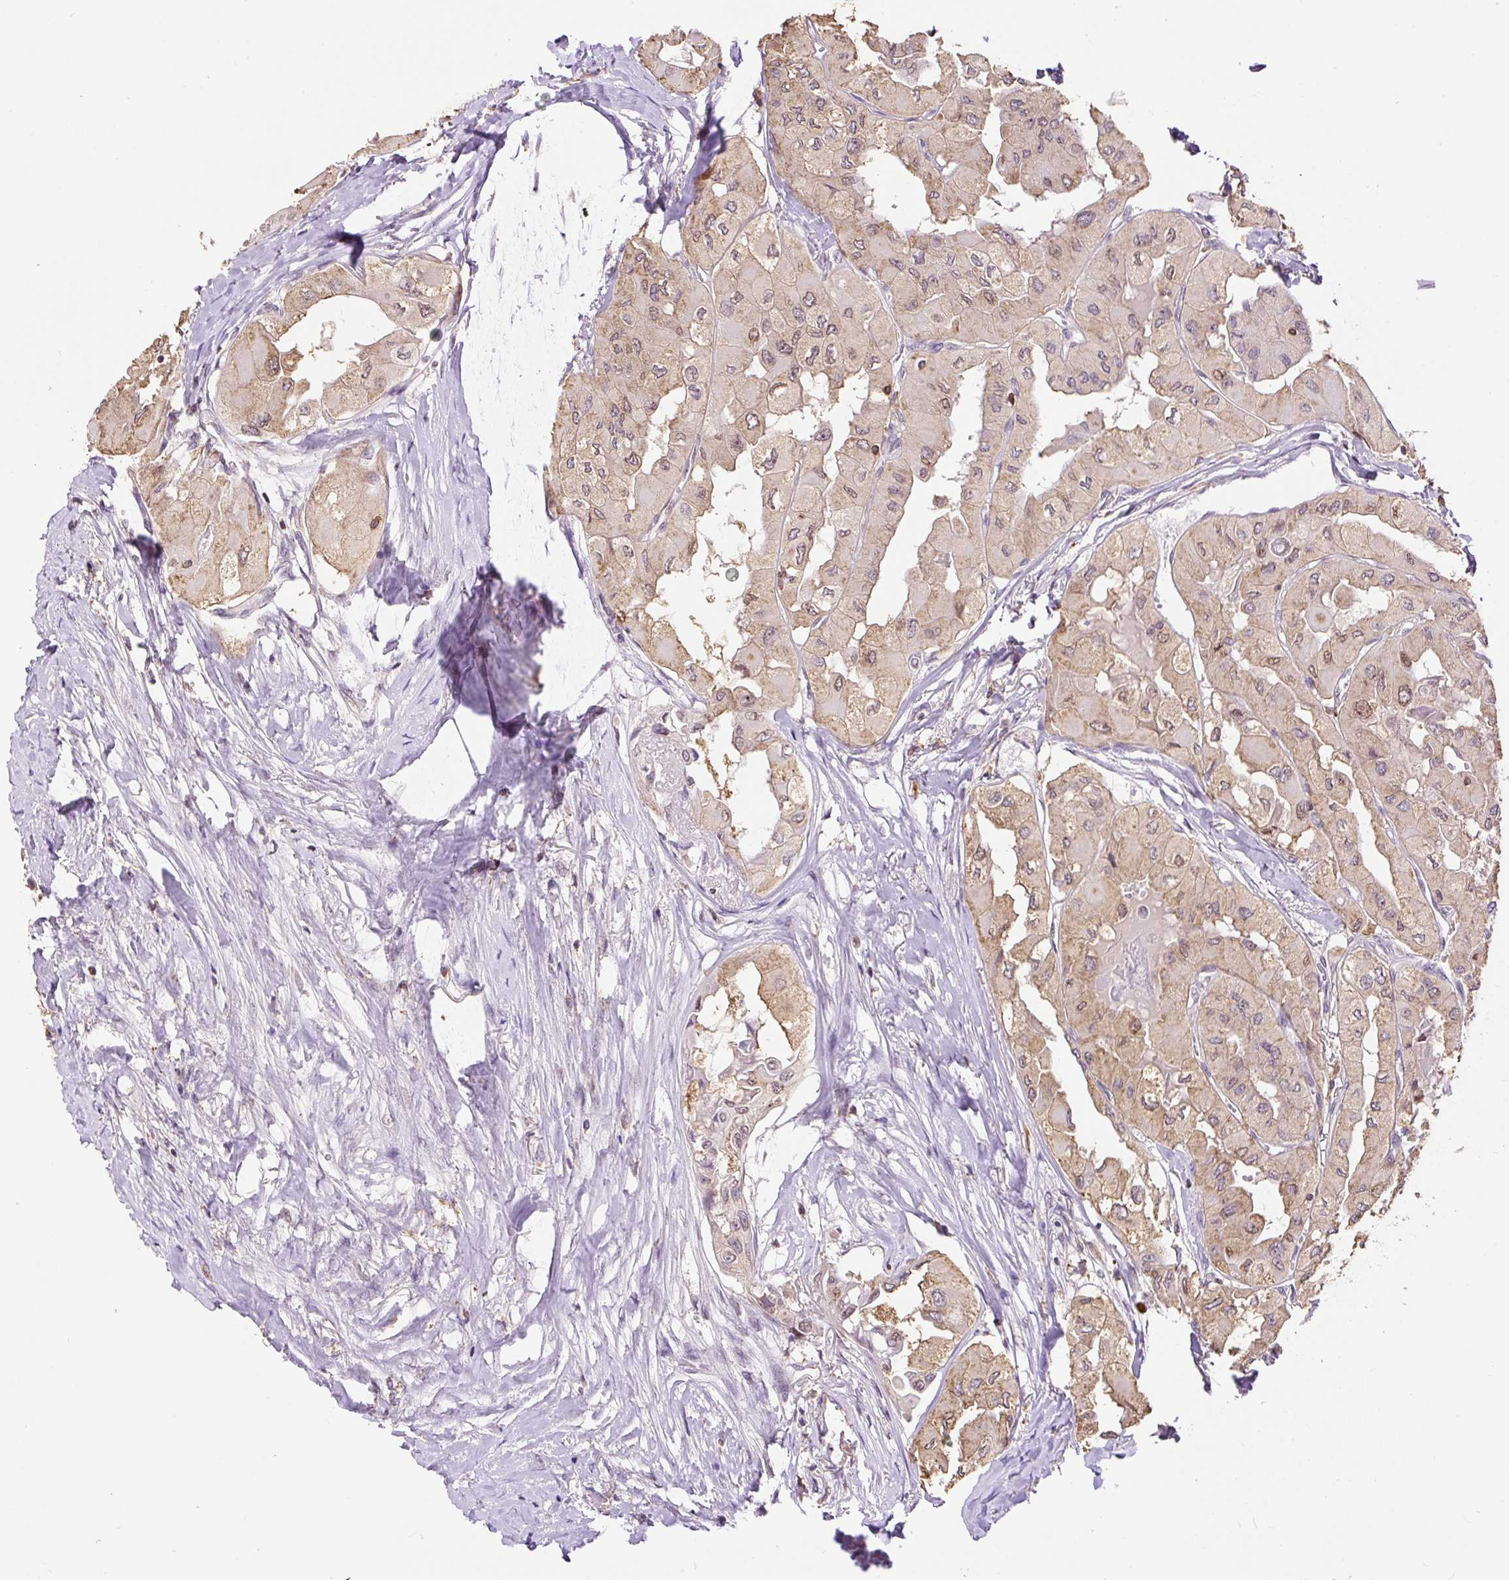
{"staining": {"intensity": "weak", "quantity": ">75%", "location": "cytoplasmic/membranous"}, "tissue": "thyroid cancer", "cell_type": "Tumor cells", "image_type": "cancer", "snomed": [{"axis": "morphology", "description": "Normal tissue, NOS"}, {"axis": "morphology", "description": "Papillary adenocarcinoma, NOS"}, {"axis": "topography", "description": "Thyroid gland"}], "caption": "A brown stain shows weak cytoplasmic/membranous expression of a protein in thyroid cancer tumor cells.", "gene": "CARD11", "patient": {"sex": "female", "age": 59}}